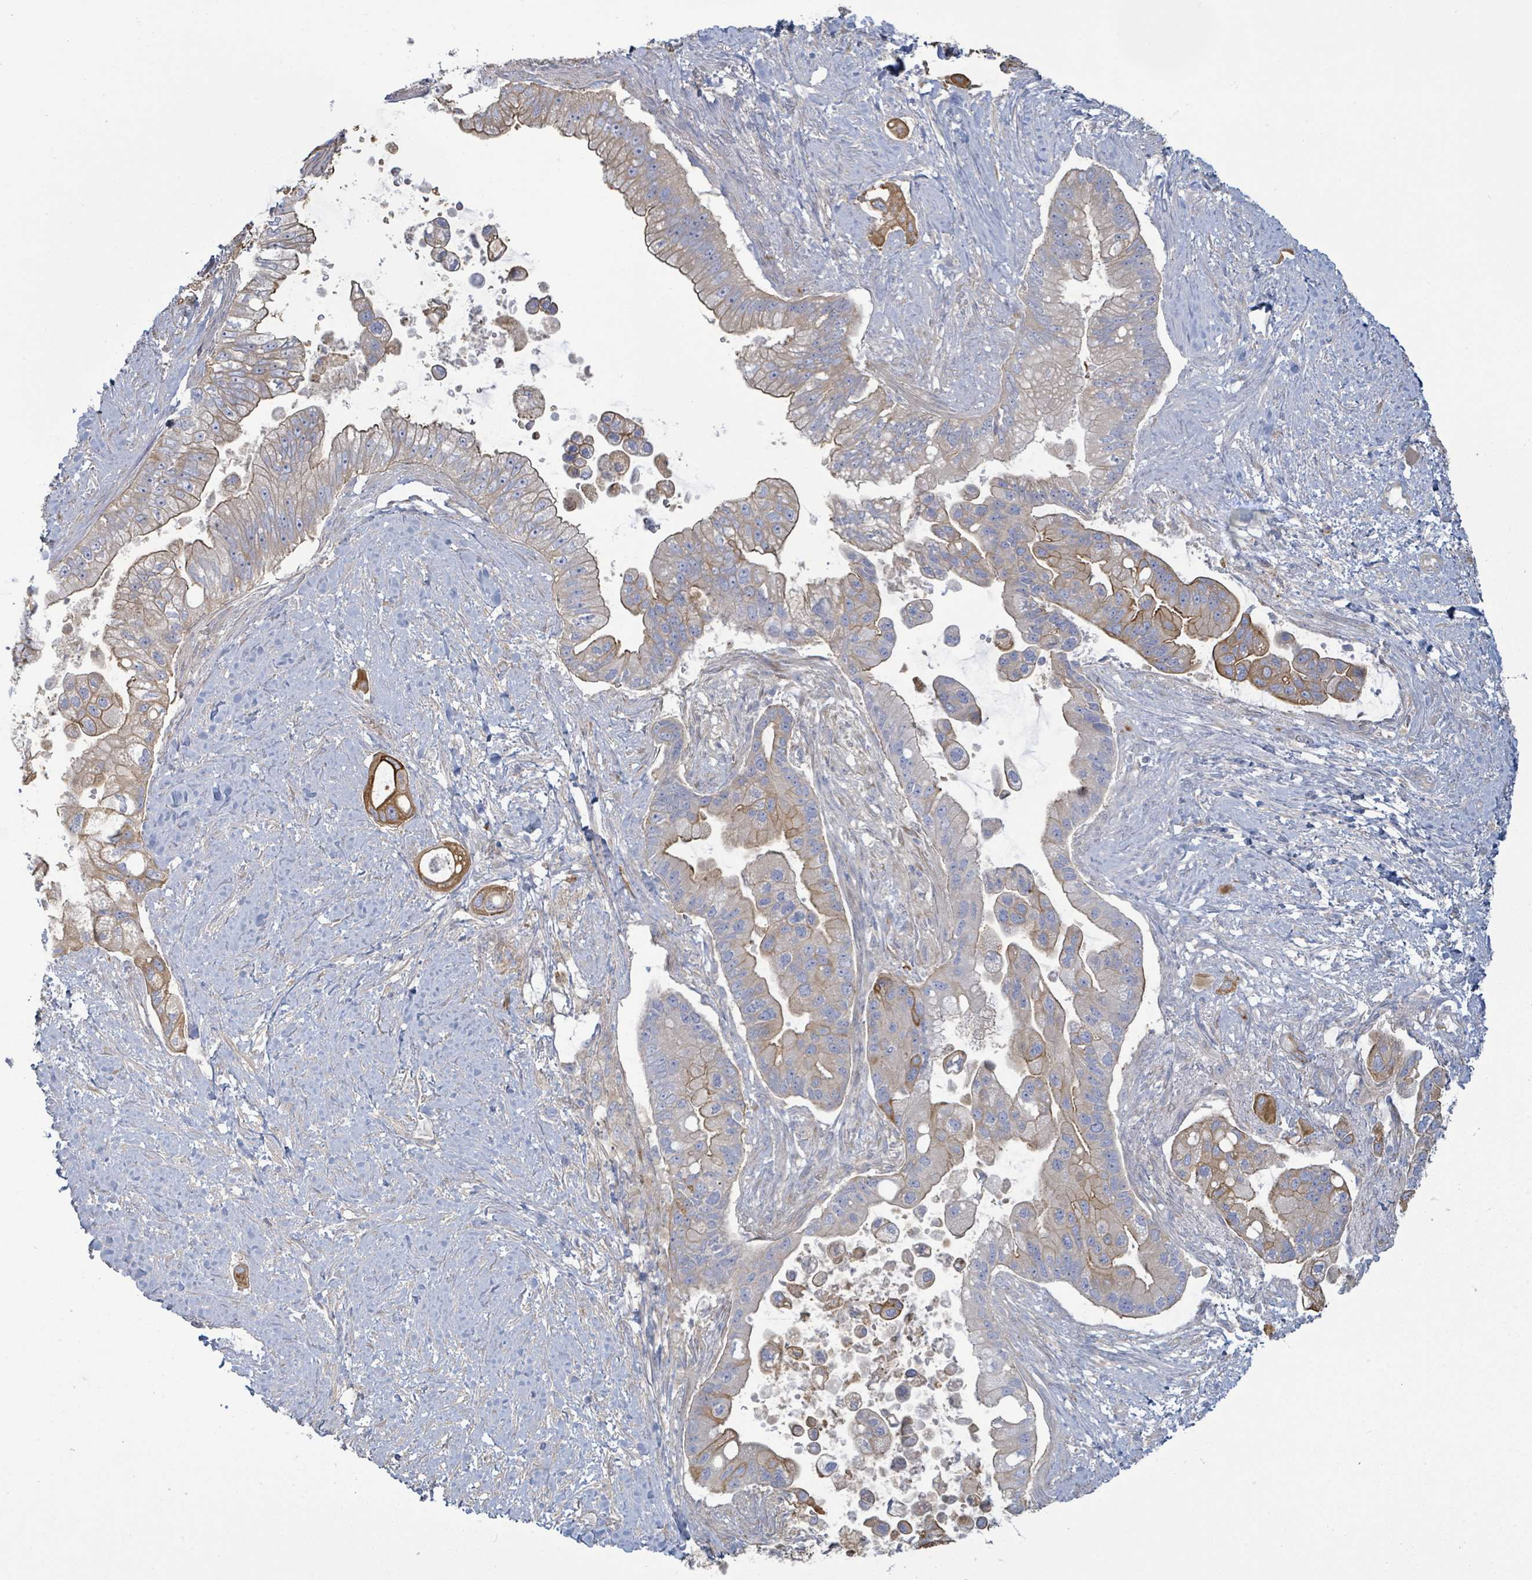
{"staining": {"intensity": "strong", "quantity": "25%-75%", "location": "cytoplasmic/membranous"}, "tissue": "pancreatic cancer", "cell_type": "Tumor cells", "image_type": "cancer", "snomed": [{"axis": "morphology", "description": "Adenocarcinoma, NOS"}, {"axis": "topography", "description": "Pancreas"}], "caption": "Immunohistochemical staining of human pancreatic cancer (adenocarcinoma) displays strong cytoplasmic/membranous protein expression in about 25%-75% of tumor cells.", "gene": "COL13A1", "patient": {"sex": "male", "age": 57}}